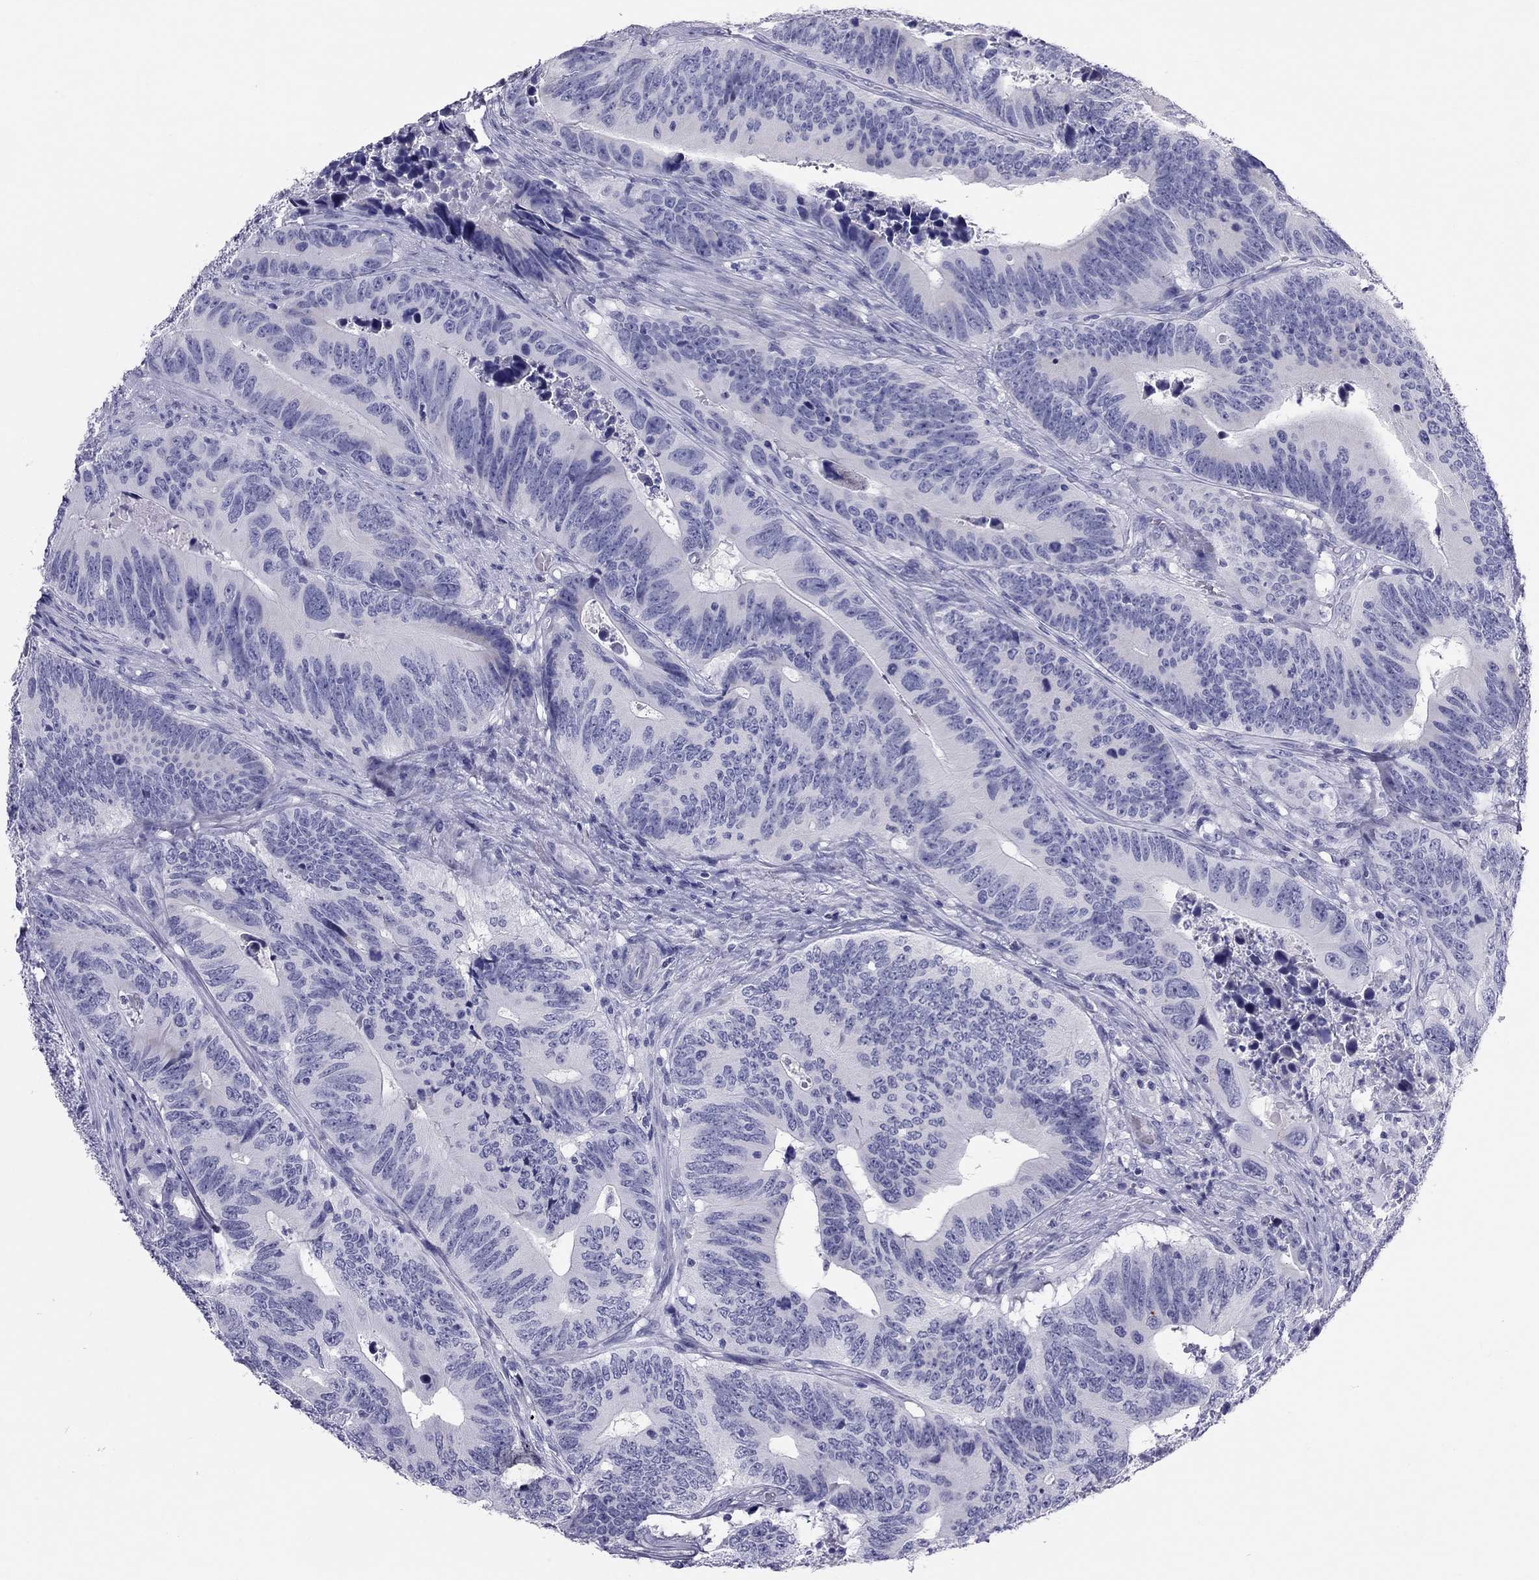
{"staining": {"intensity": "negative", "quantity": "none", "location": "none"}, "tissue": "colorectal cancer", "cell_type": "Tumor cells", "image_type": "cancer", "snomed": [{"axis": "morphology", "description": "Adenocarcinoma, NOS"}, {"axis": "topography", "description": "Colon"}], "caption": "Immunohistochemistry micrograph of colorectal cancer (adenocarcinoma) stained for a protein (brown), which displays no positivity in tumor cells.", "gene": "TRPM3", "patient": {"sex": "female", "age": 90}}